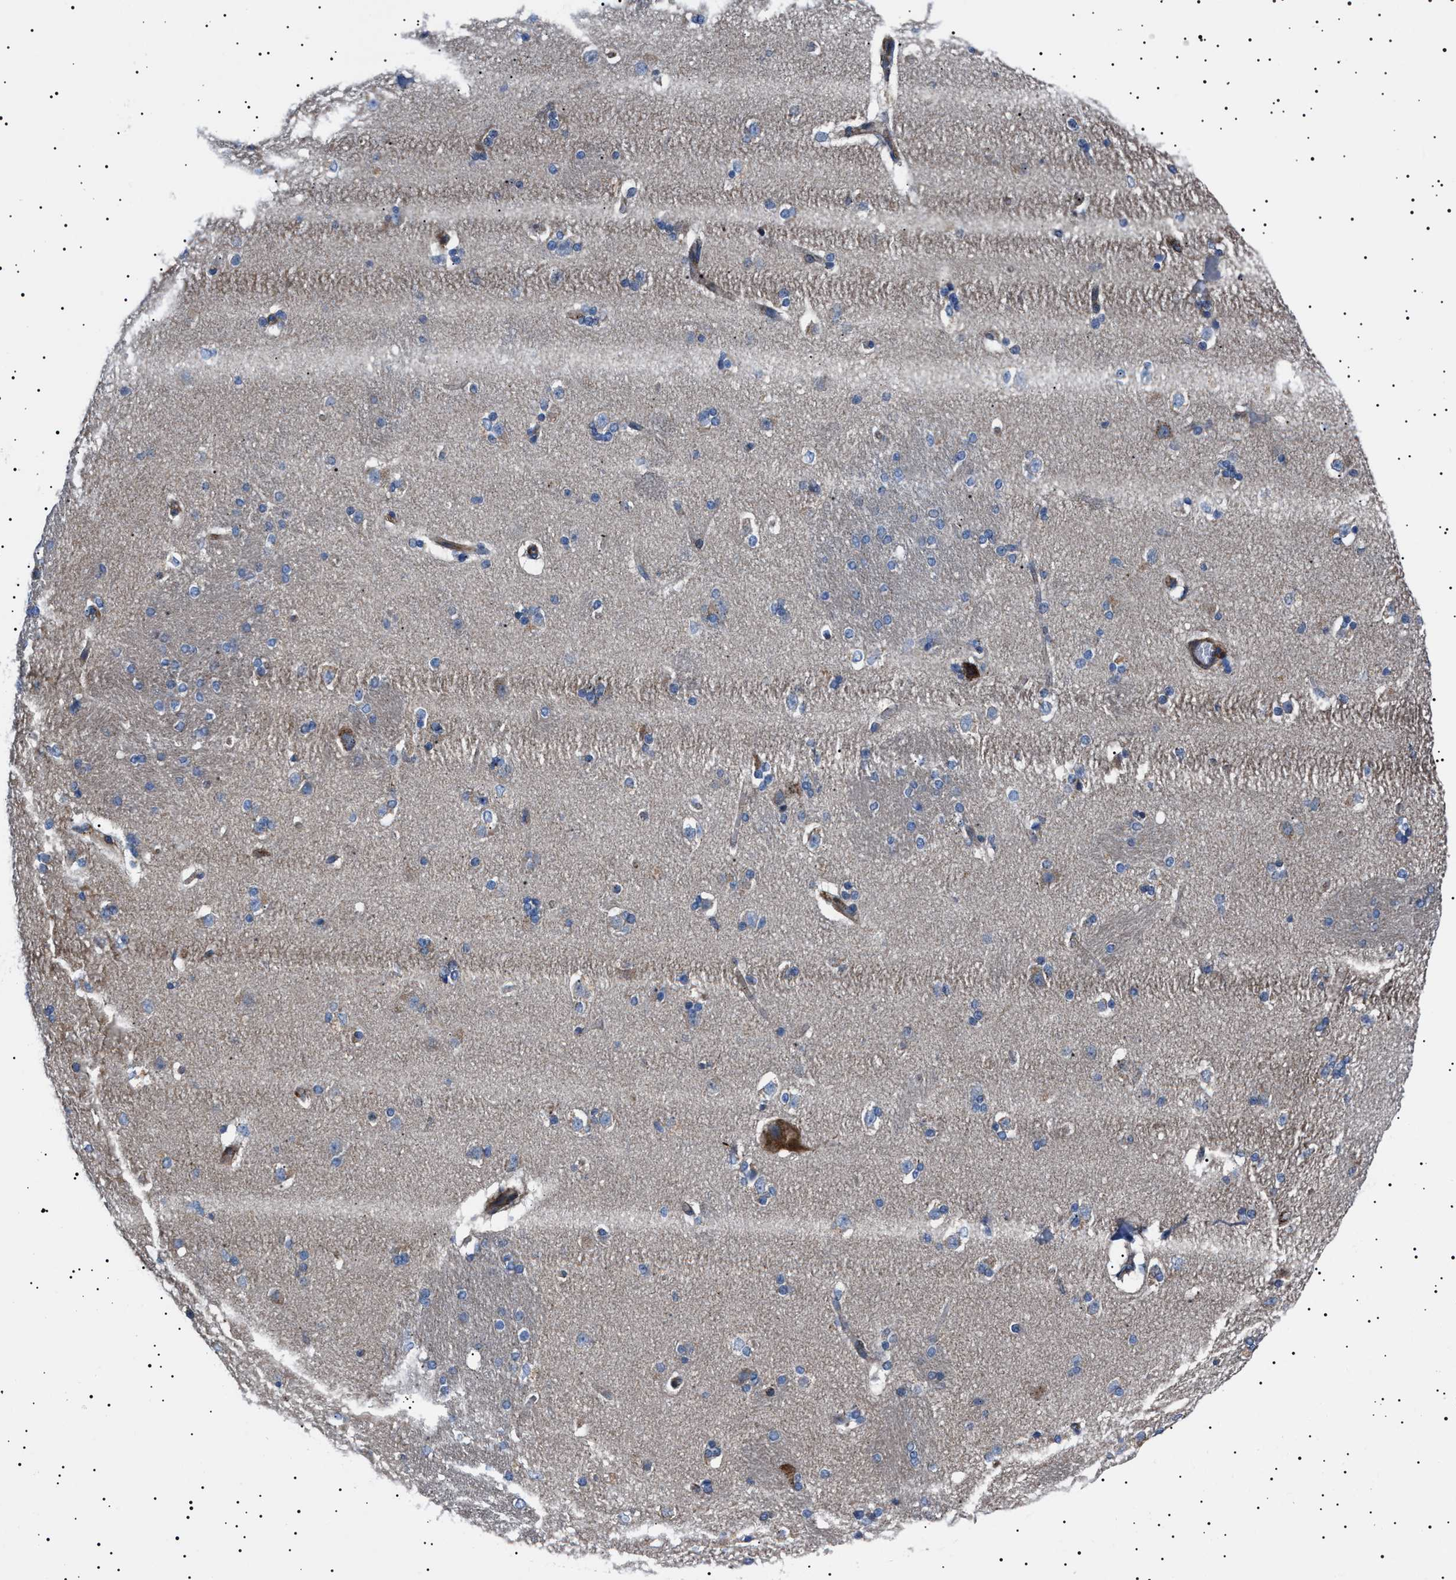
{"staining": {"intensity": "negative", "quantity": "none", "location": "none"}, "tissue": "caudate", "cell_type": "Glial cells", "image_type": "normal", "snomed": [{"axis": "morphology", "description": "Normal tissue, NOS"}, {"axis": "topography", "description": "Lateral ventricle wall"}], "caption": "This is a photomicrograph of IHC staining of unremarkable caudate, which shows no positivity in glial cells.", "gene": "NEU1", "patient": {"sex": "female", "age": 19}}